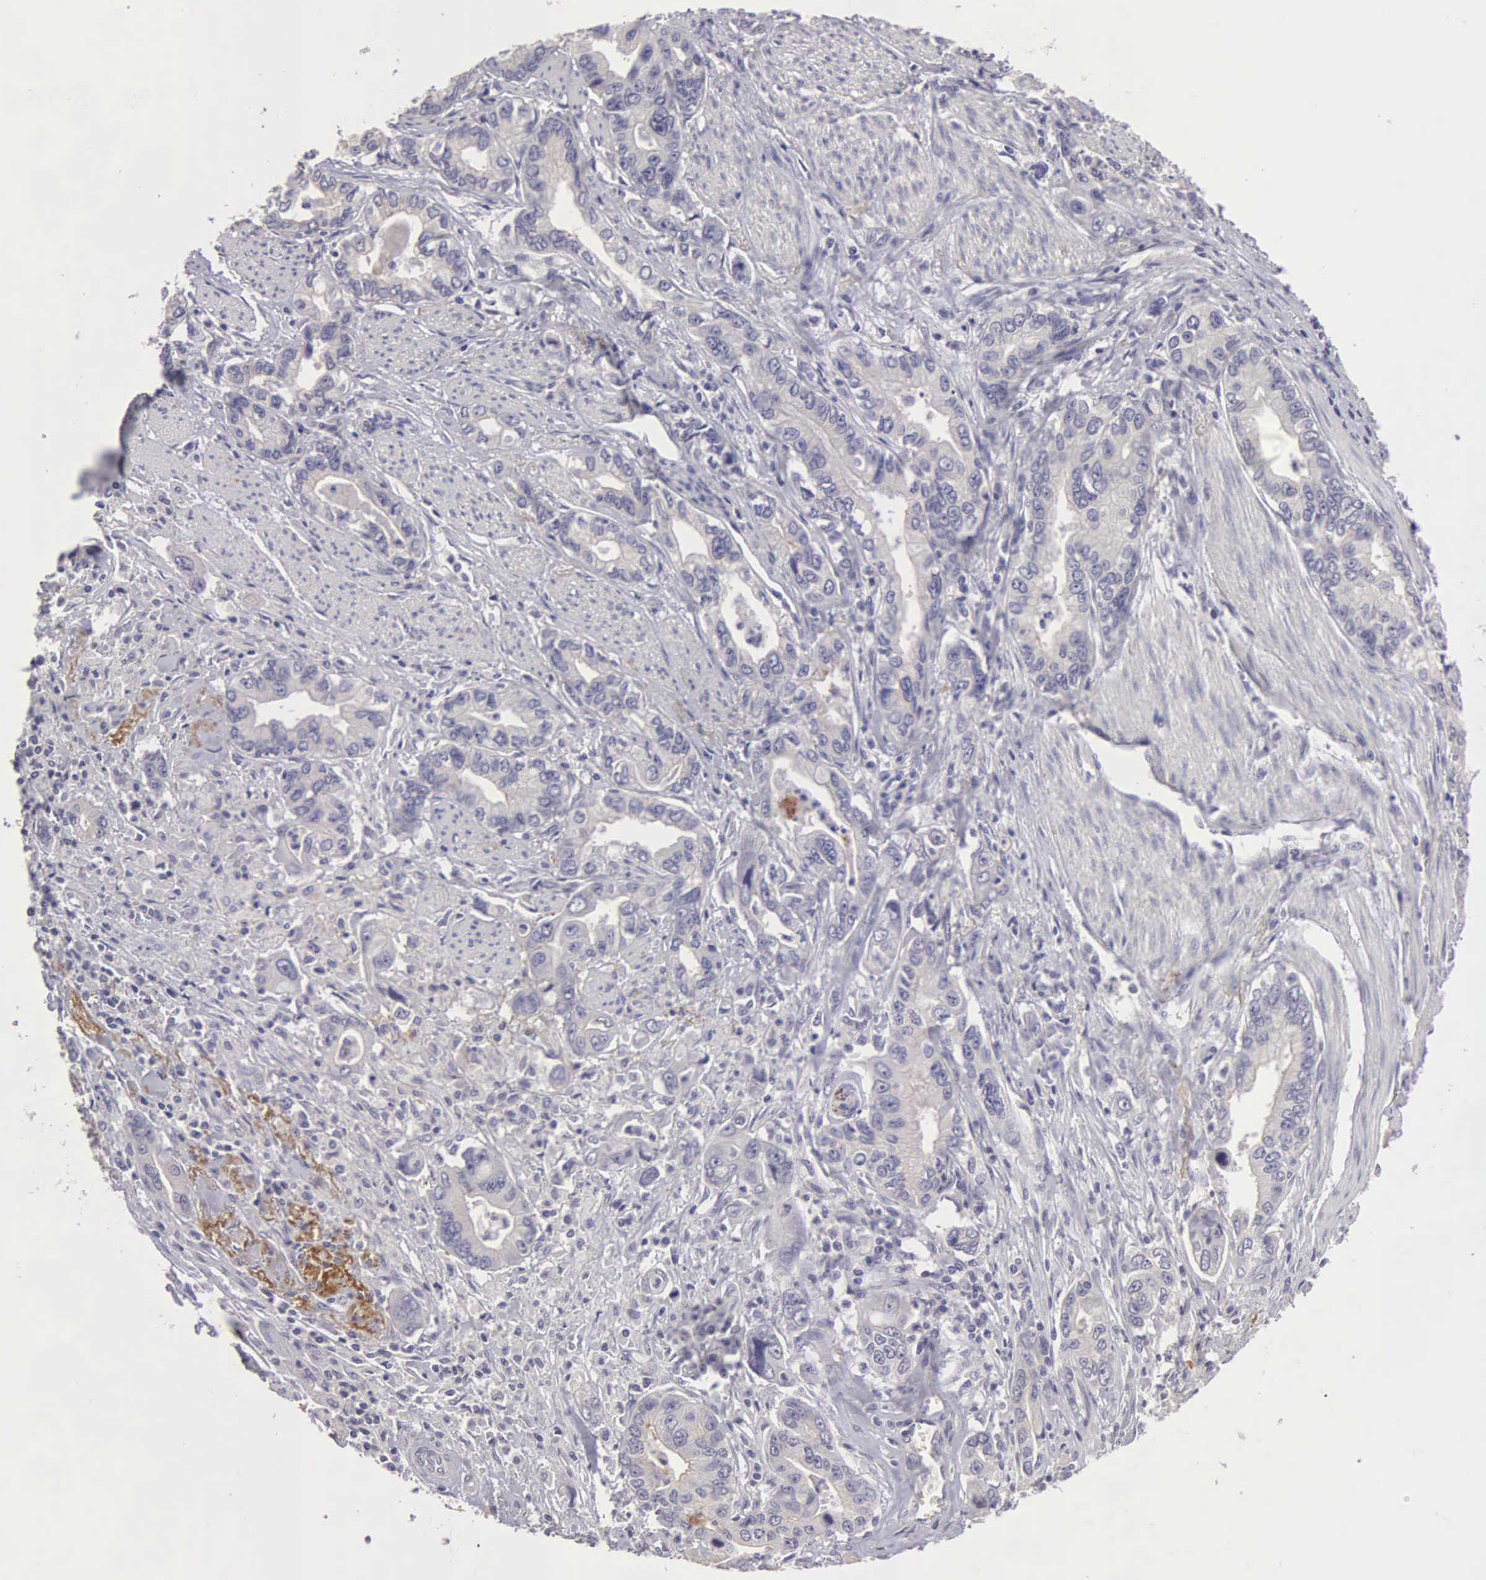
{"staining": {"intensity": "negative", "quantity": "none", "location": "none"}, "tissue": "stomach cancer", "cell_type": "Tumor cells", "image_type": "cancer", "snomed": [{"axis": "morphology", "description": "Adenocarcinoma, NOS"}, {"axis": "topography", "description": "Pancreas"}, {"axis": "topography", "description": "Stomach, upper"}], "caption": "DAB immunohistochemical staining of human stomach cancer reveals no significant positivity in tumor cells.", "gene": "CLU", "patient": {"sex": "male", "age": 77}}